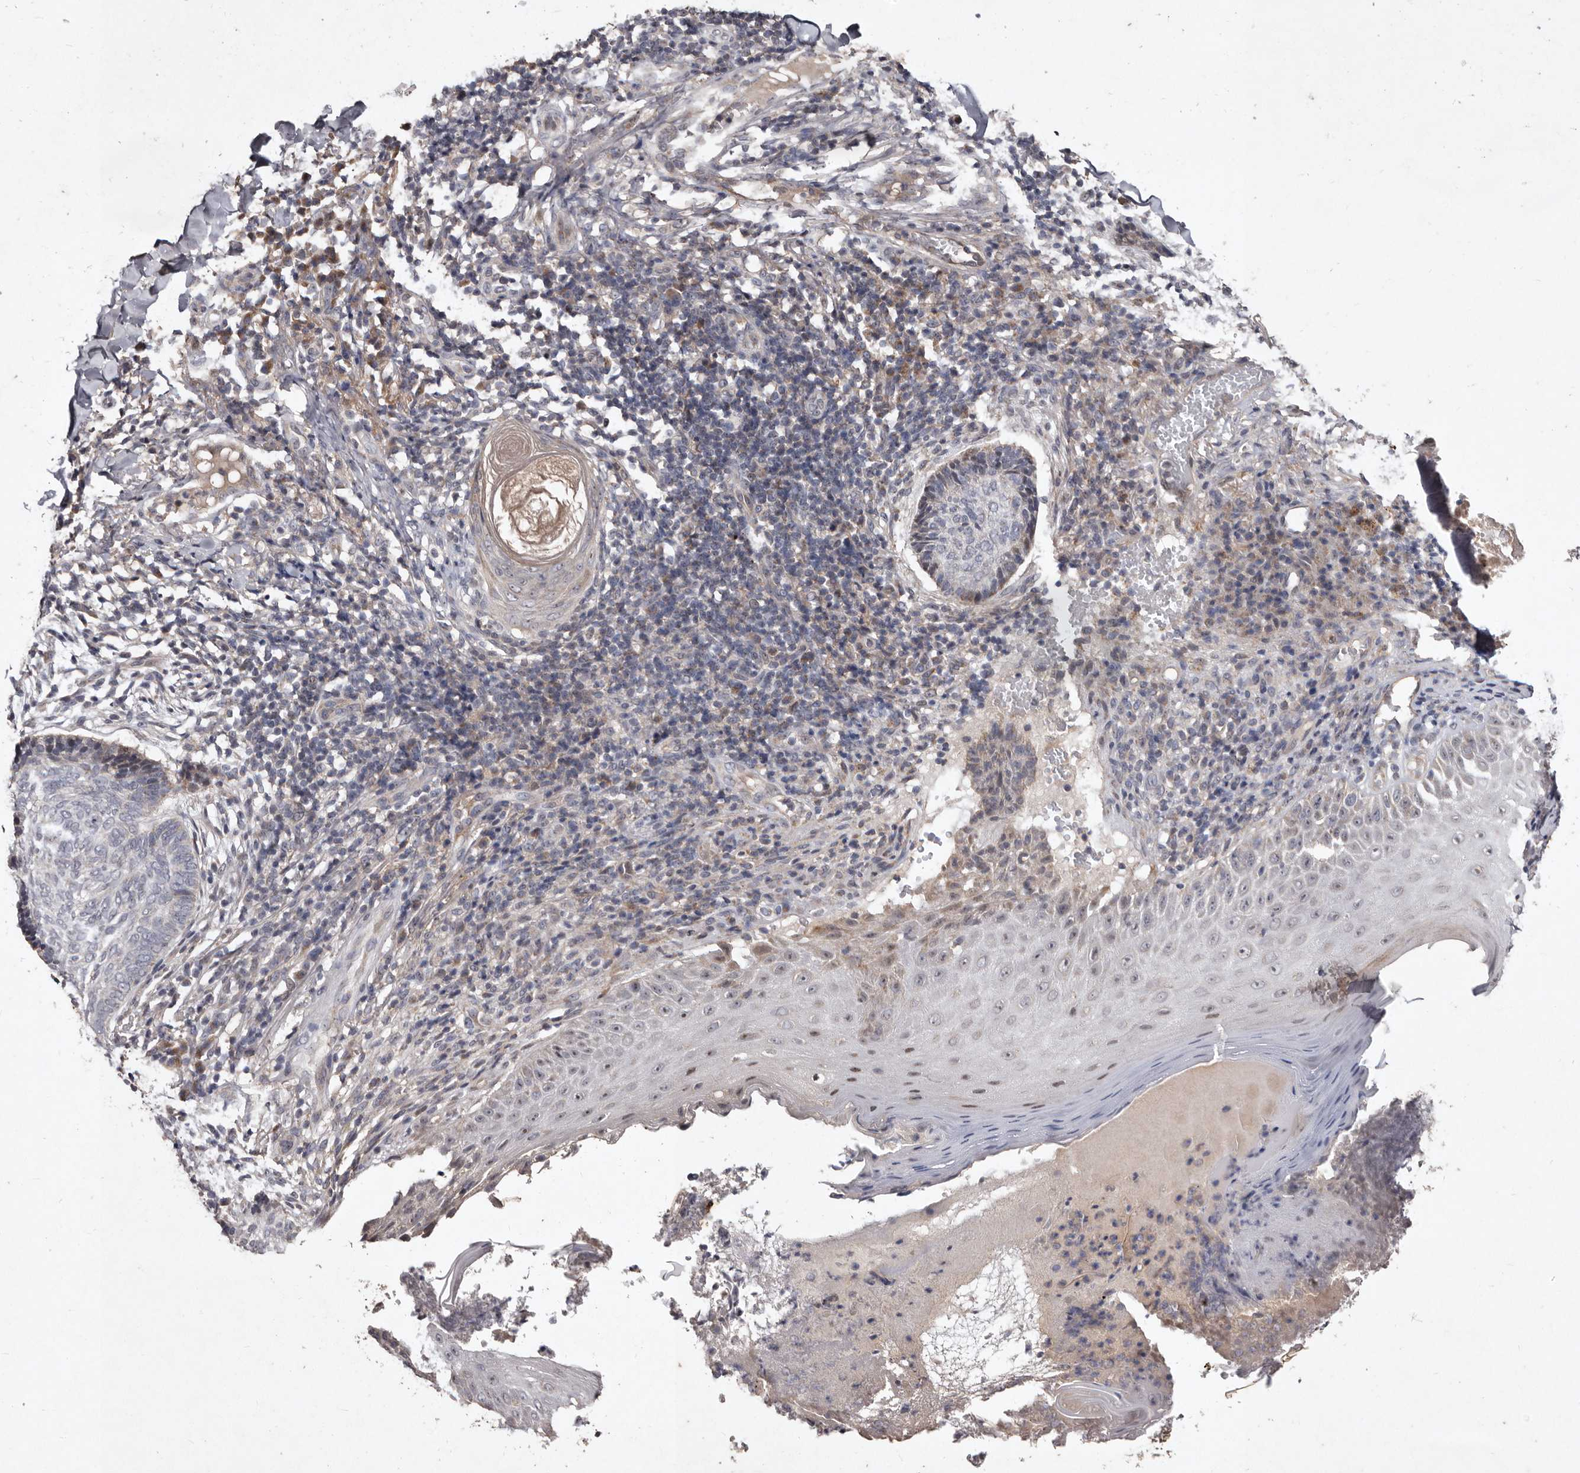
{"staining": {"intensity": "negative", "quantity": "none", "location": "none"}, "tissue": "skin cancer", "cell_type": "Tumor cells", "image_type": "cancer", "snomed": [{"axis": "morphology", "description": "Normal tissue, NOS"}, {"axis": "morphology", "description": "Basal cell carcinoma"}, {"axis": "topography", "description": "Skin"}], "caption": "Tumor cells are negative for protein expression in human skin cancer (basal cell carcinoma).", "gene": "FLAD1", "patient": {"sex": "male", "age": 50}}